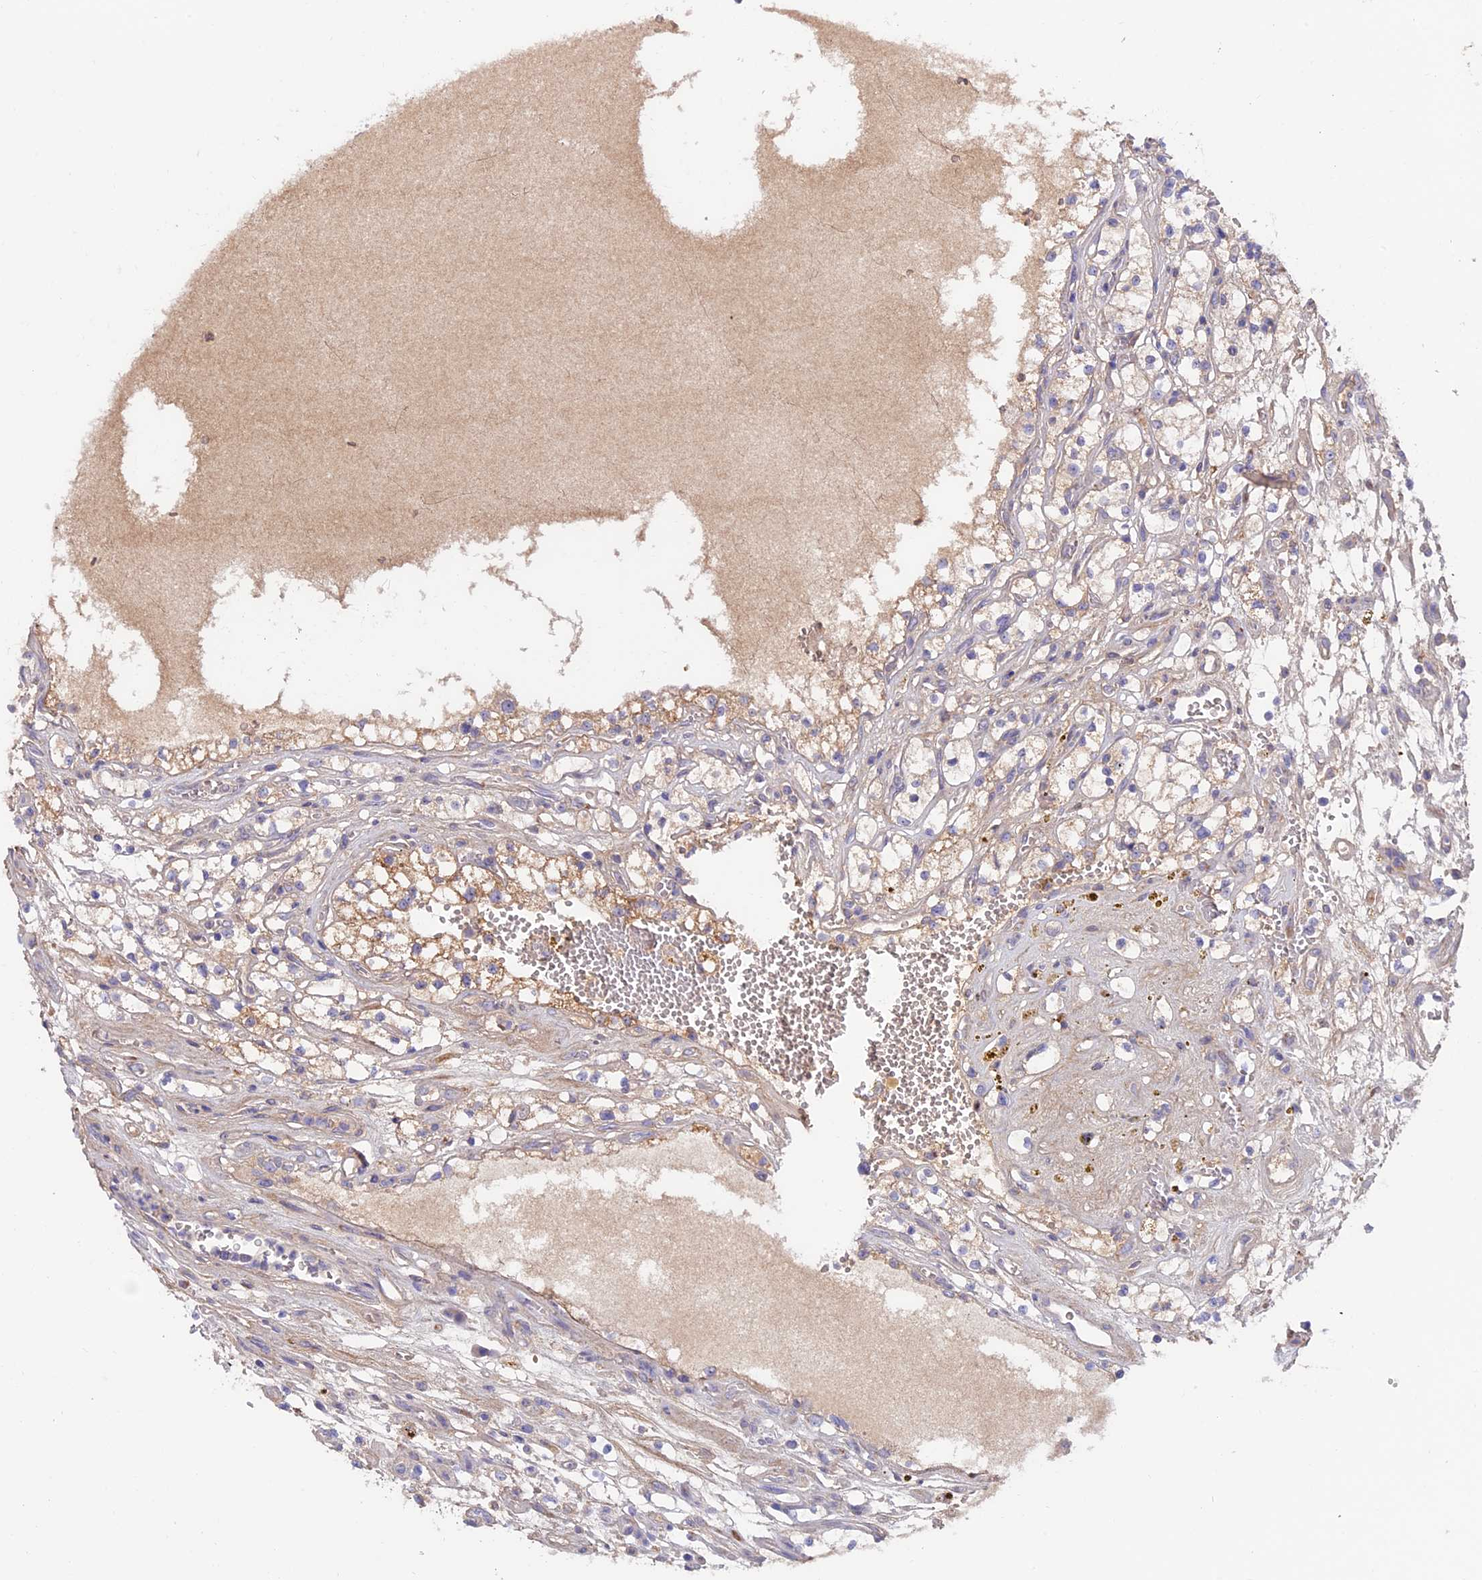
{"staining": {"intensity": "negative", "quantity": "none", "location": "none"}, "tissue": "renal cancer", "cell_type": "Tumor cells", "image_type": "cancer", "snomed": [{"axis": "morphology", "description": "Adenocarcinoma, NOS"}, {"axis": "topography", "description": "Kidney"}], "caption": "Immunohistochemical staining of human renal cancer (adenocarcinoma) demonstrates no significant positivity in tumor cells.", "gene": "COL4A3", "patient": {"sex": "female", "age": 69}}